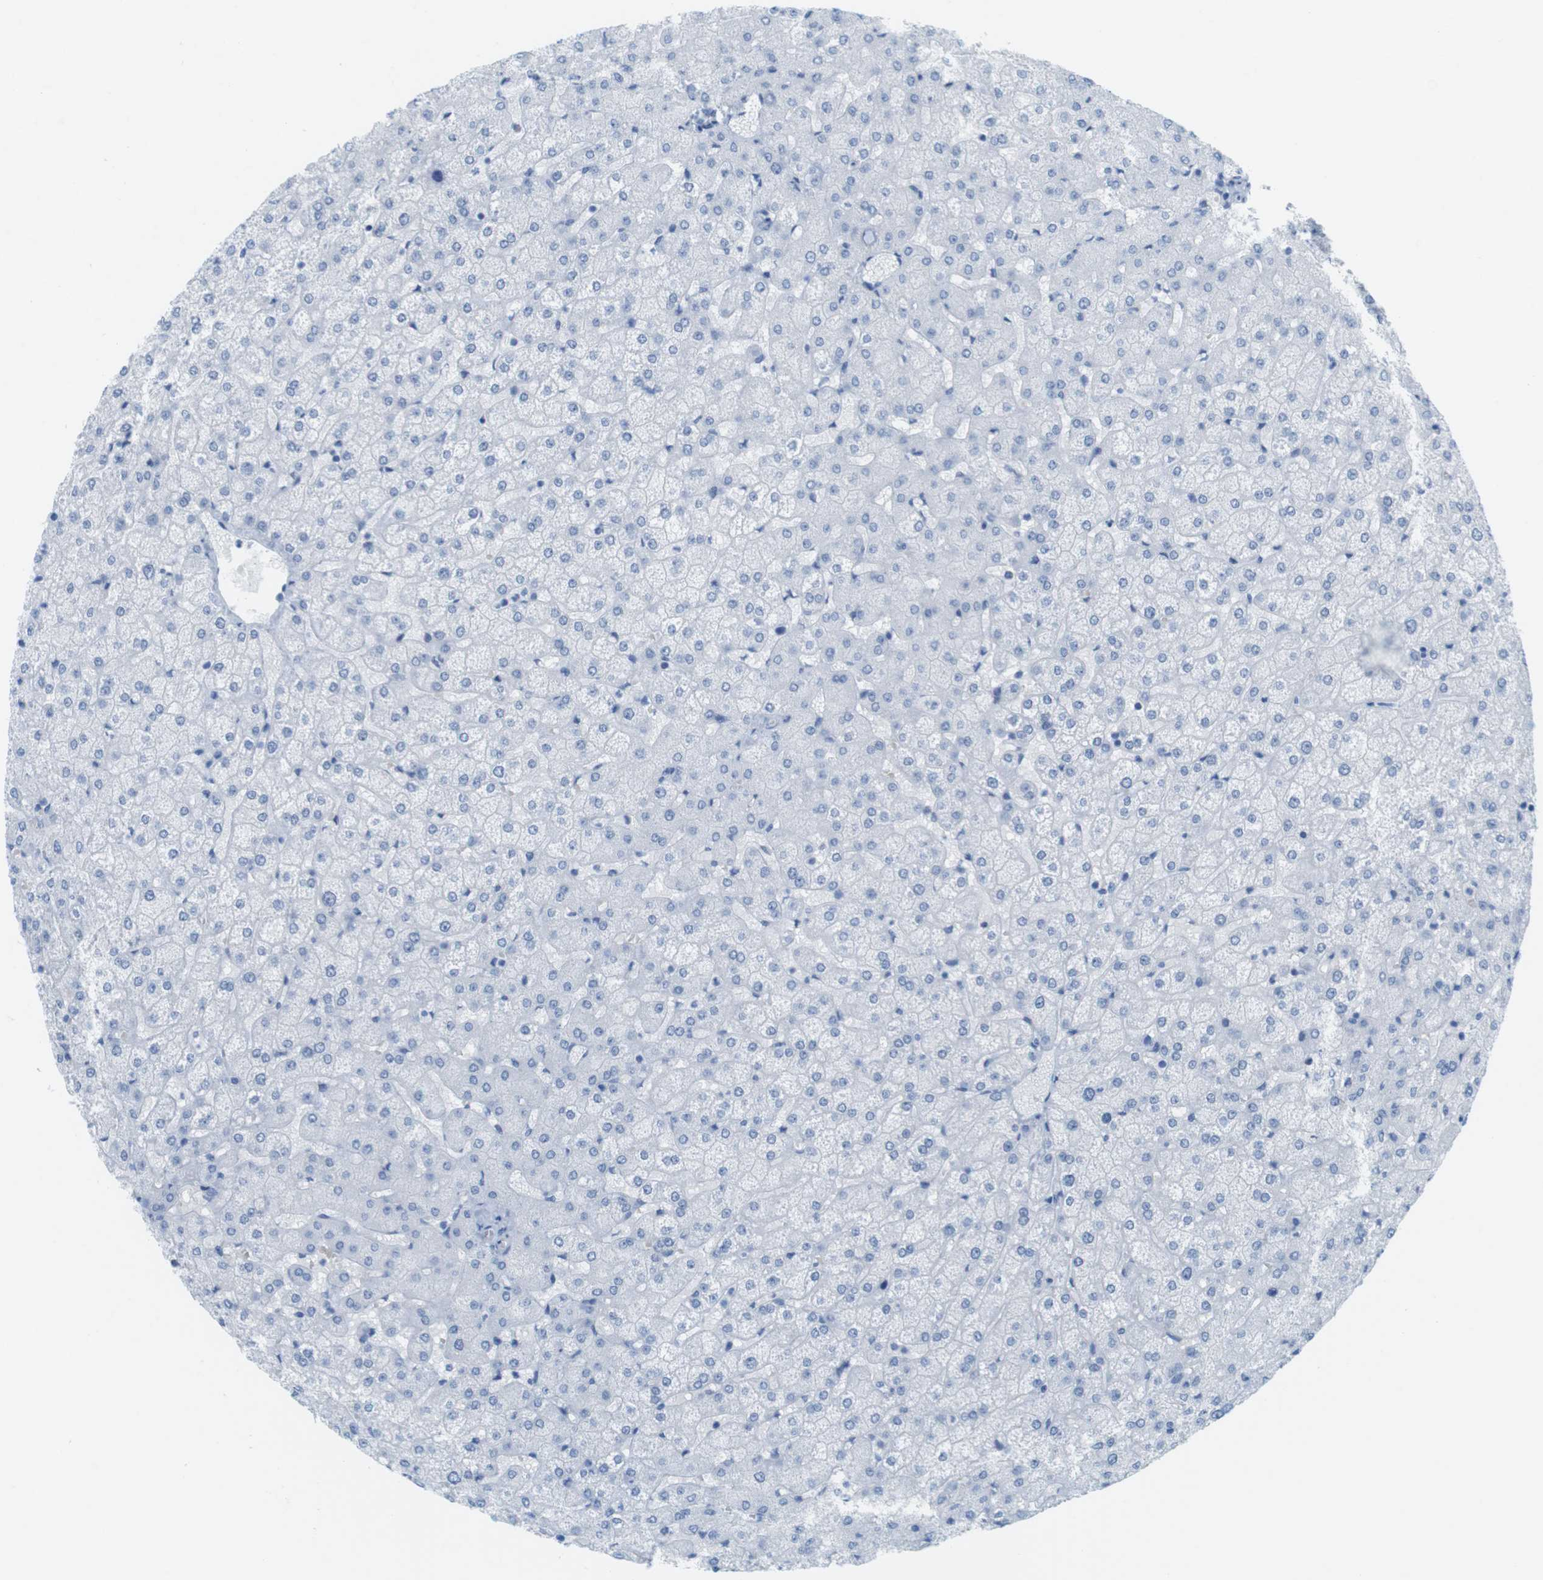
{"staining": {"intensity": "negative", "quantity": "none", "location": "none"}, "tissue": "liver", "cell_type": "Cholangiocytes", "image_type": "normal", "snomed": [{"axis": "morphology", "description": "Normal tissue, NOS"}, {"axis": "topography", "description": "Liver"}], "caption": "This is an immunohistochemistry (IHC) photomicrograph of benign human liver. There is no positivity in cholangiocytes.", "gene": "TNNT2", "patient": {"sex": "female", "age": 32}}